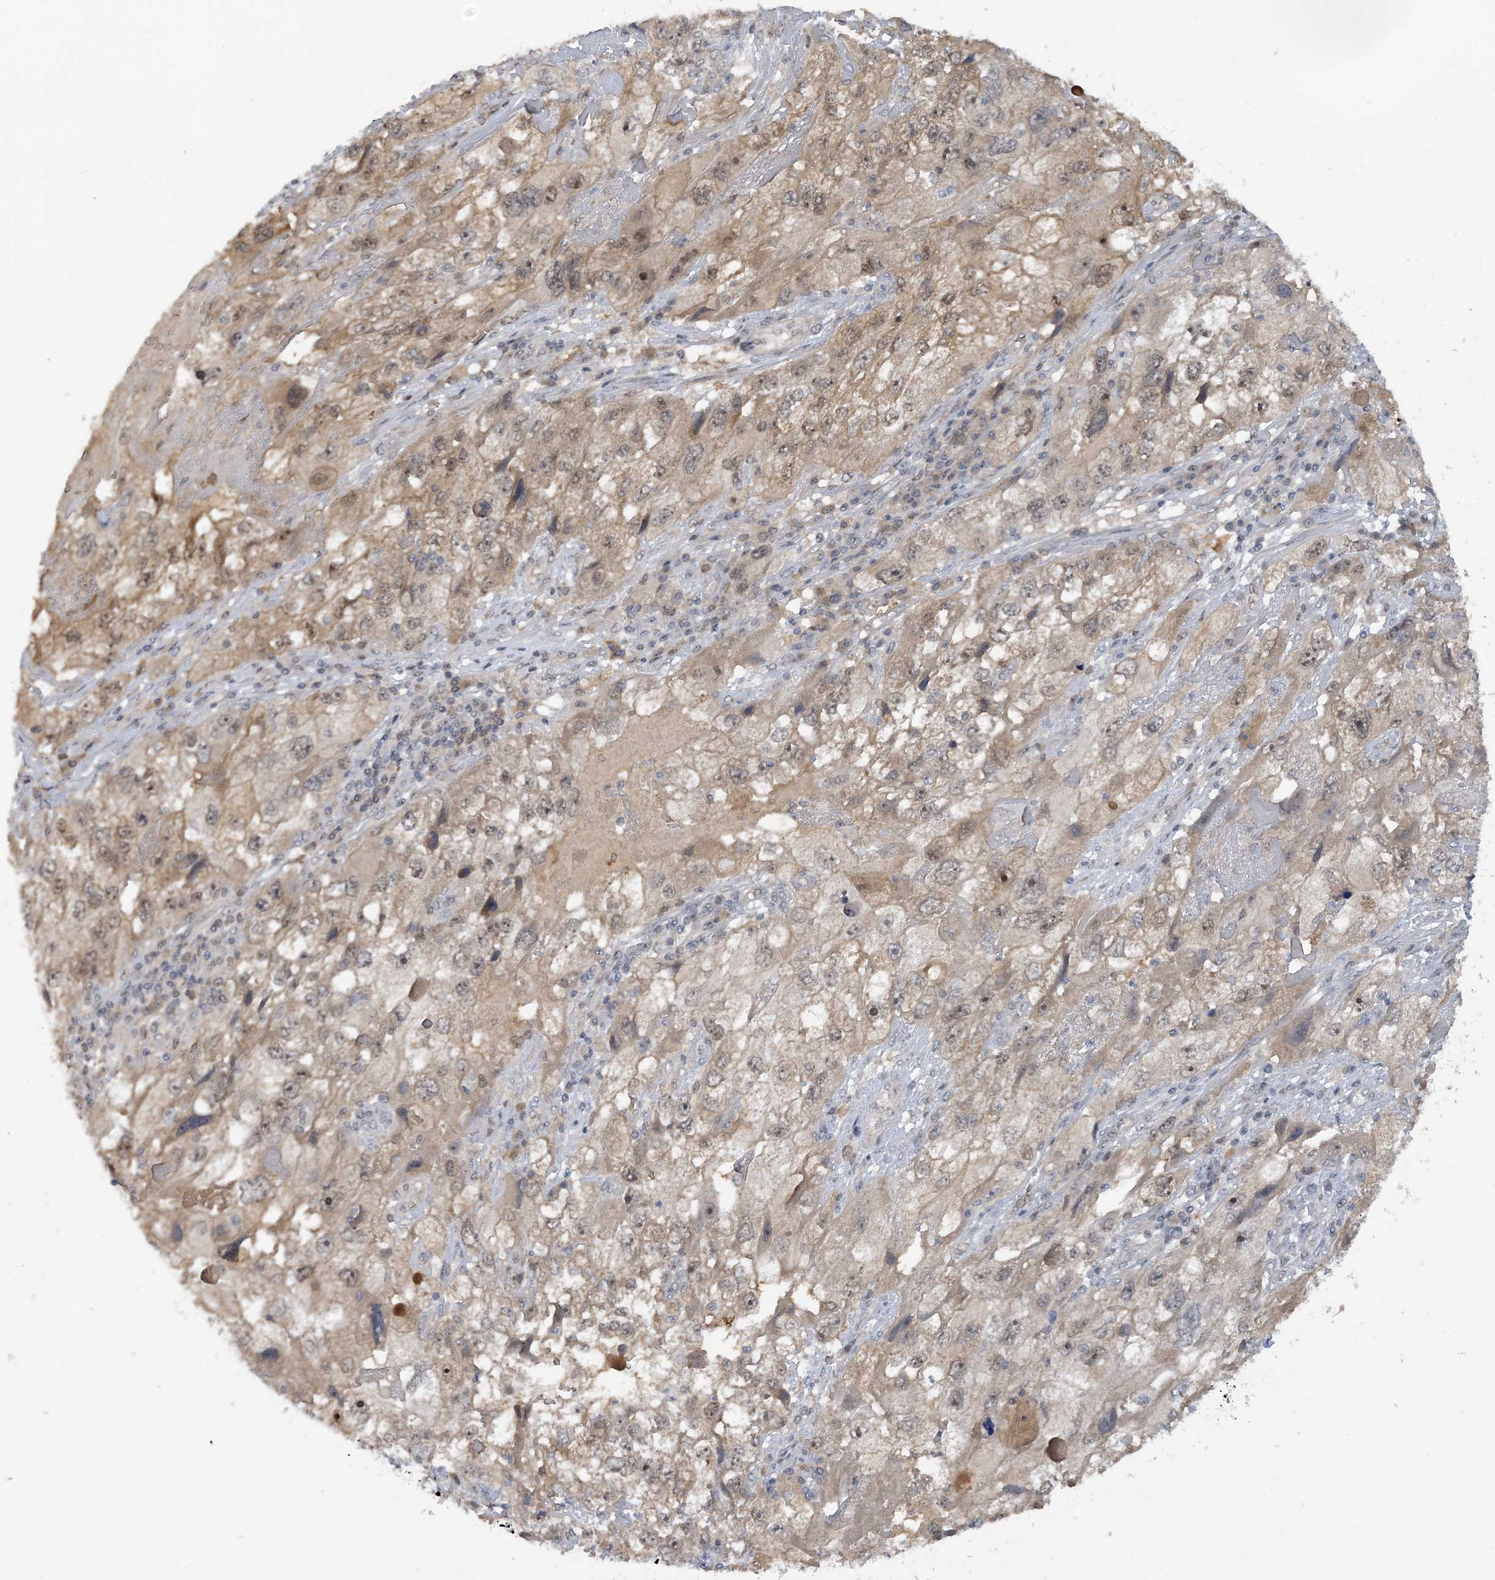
{"staining": {"intensity": "moderate", "quantity": "25%-75%", "location": "cytoplasmic/membranous,nuclear"}, "tissue": "endometrial cancer", "cell_type": "Tumor cells", "image_type": "cancer", "snomed": [{"axis": "morphology", "description": "Adenocarcinoma, NOS"}, {"axis": "topography", "description": "Endometrium"}], "caption": "This image exhibits immunohistochemistry (IHC) staining of human endometrial cancer (adenocarcinoma), with medium moderate cytoplasmic/membranous and nuclear staining in about 25%-75% of tumor cells.", "gene": "UBE2E1", "patient": {"sex": "female", "age": 49}}